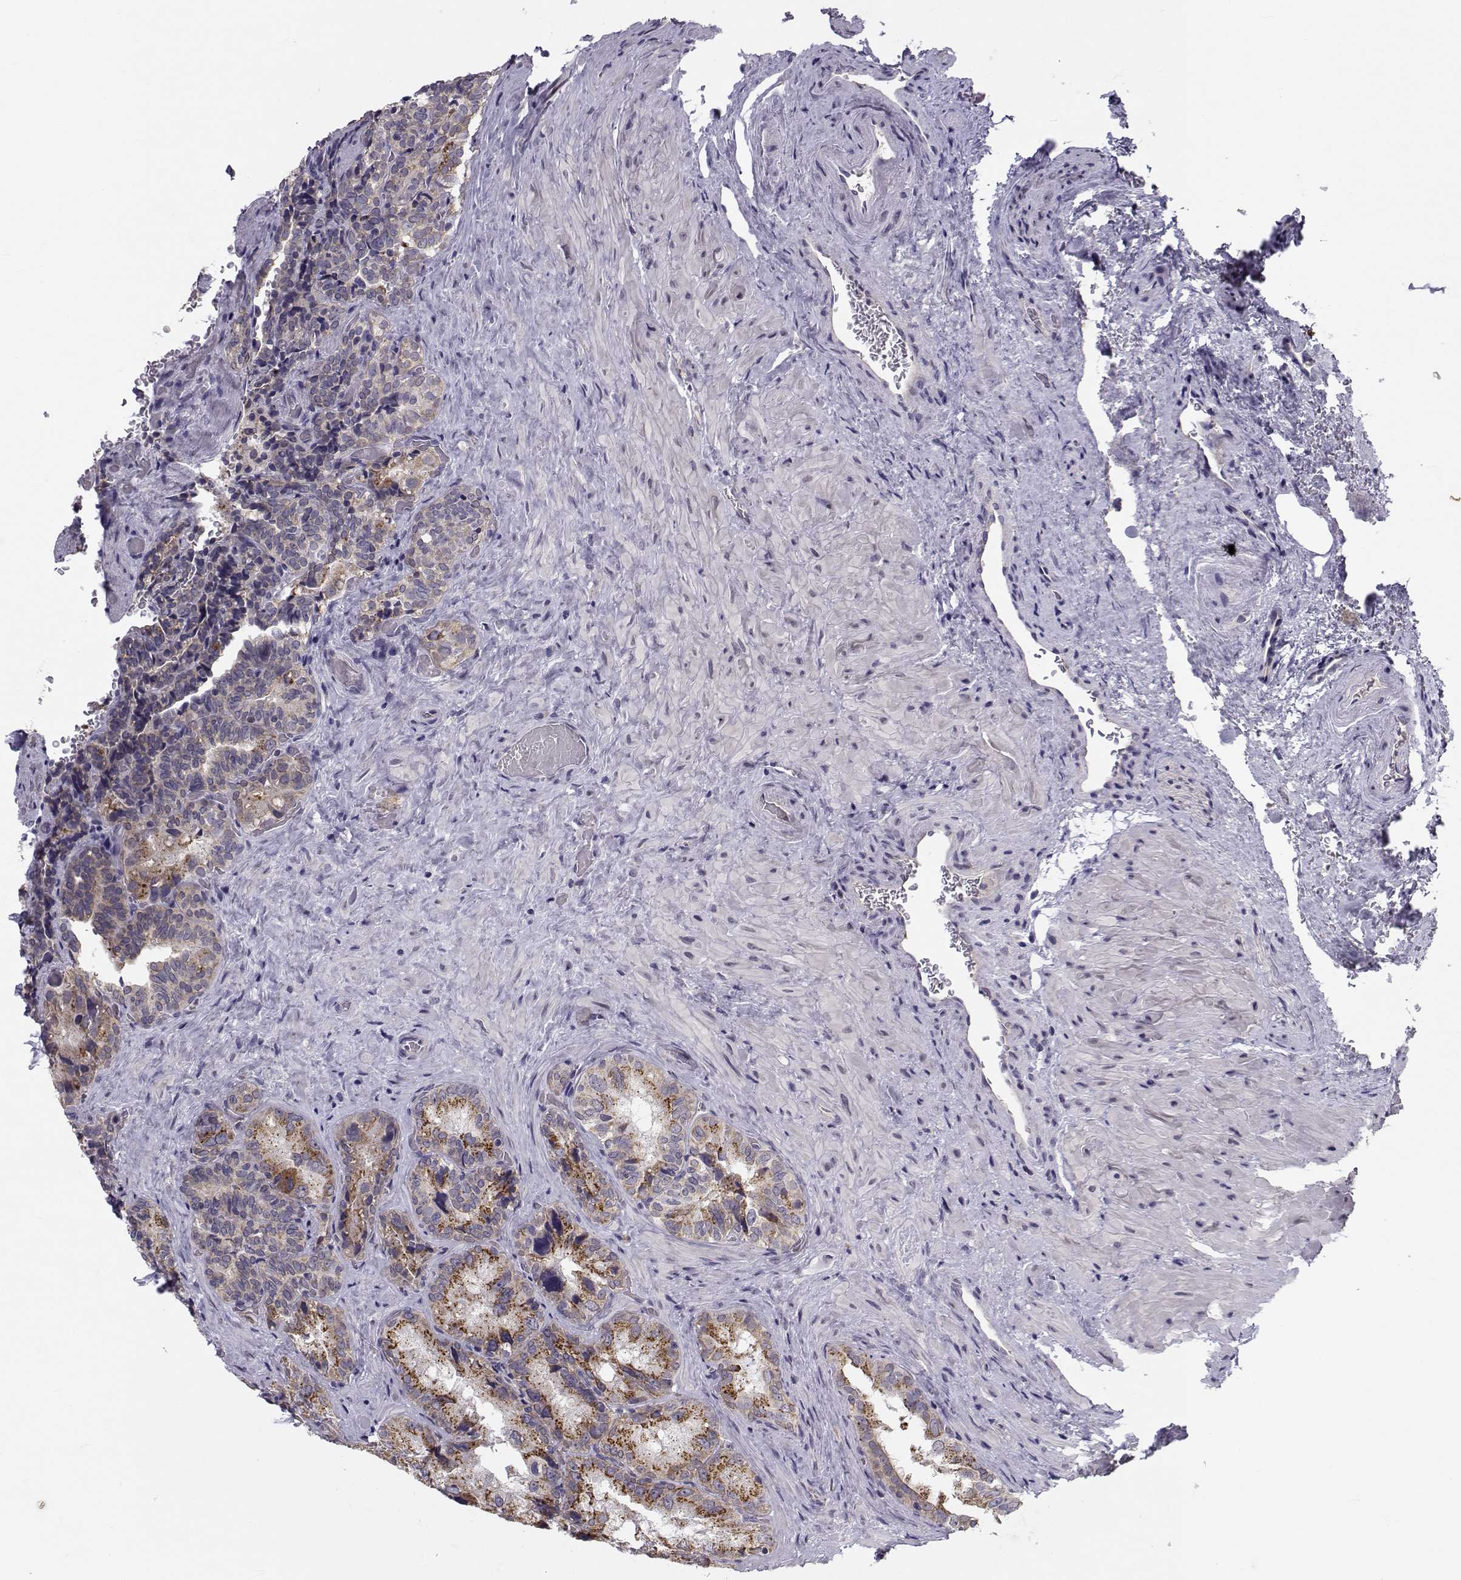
{"staining": {"intensity": "moderate", "quantity": "25%-75%", "location": "cytoplasmic/membranous"}, "tissue": "seminal vesicle", "cell_type": "Glandular cells", "image_type": "normal", "snomed": [{"axis": "morphology", "description": "Normal tissue, NOS"}, {"axis": "topography", "description": "Seminal veicle"}], "caption": "Moderate cytoplasmic/membranous positivity is identified in approximately 25%-75% of glandular cells in normal seminal vesicle. (DAB (3,3'-diaminobenzidine) = brown stain, brightfield microscopy at high magnification).", "gene": "ANGPT1", "patient": {"sex": "male", "age": 69}}